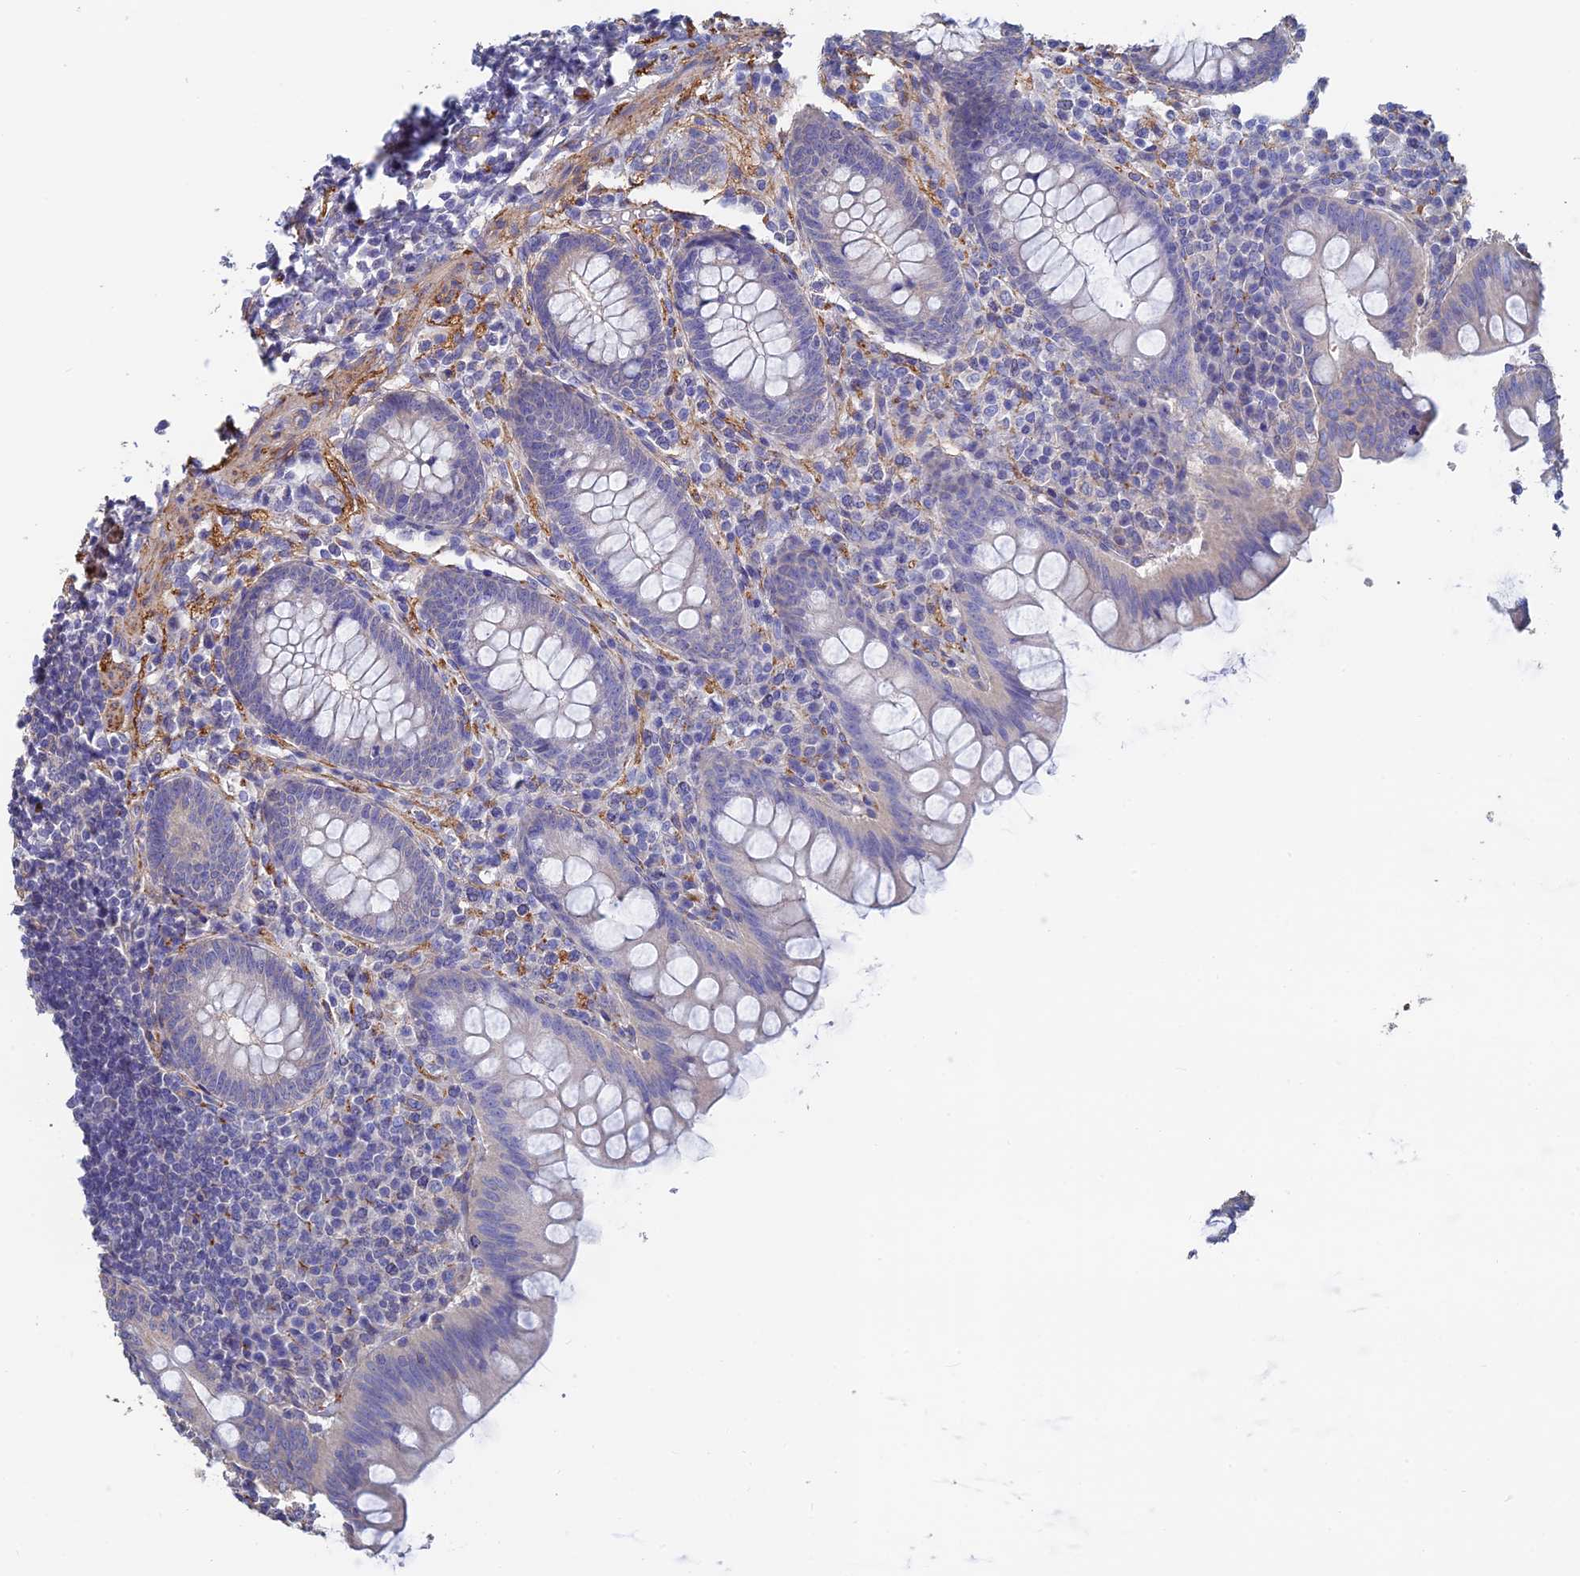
{"staining": {"intensity": "weak", "quantity": "<25%", "location": "cytoplasmic/membranous"}, "tissue": "appendix", "cell_type": "Glandular cells", "image_type": "normal", "snomed": [{"axis": "morphology", "description": "Normal tissue, NOS"}, {"axis": "topography", "description": "Appendix"}], "caption": "High power microscopy photomicrograph of an immunohistochemistry photomicrograph of benign appendix, revealing no significant positivity in glandular cells.", "gene": "PCDHA5", "patient": {"sex": "female", "age": 33}}